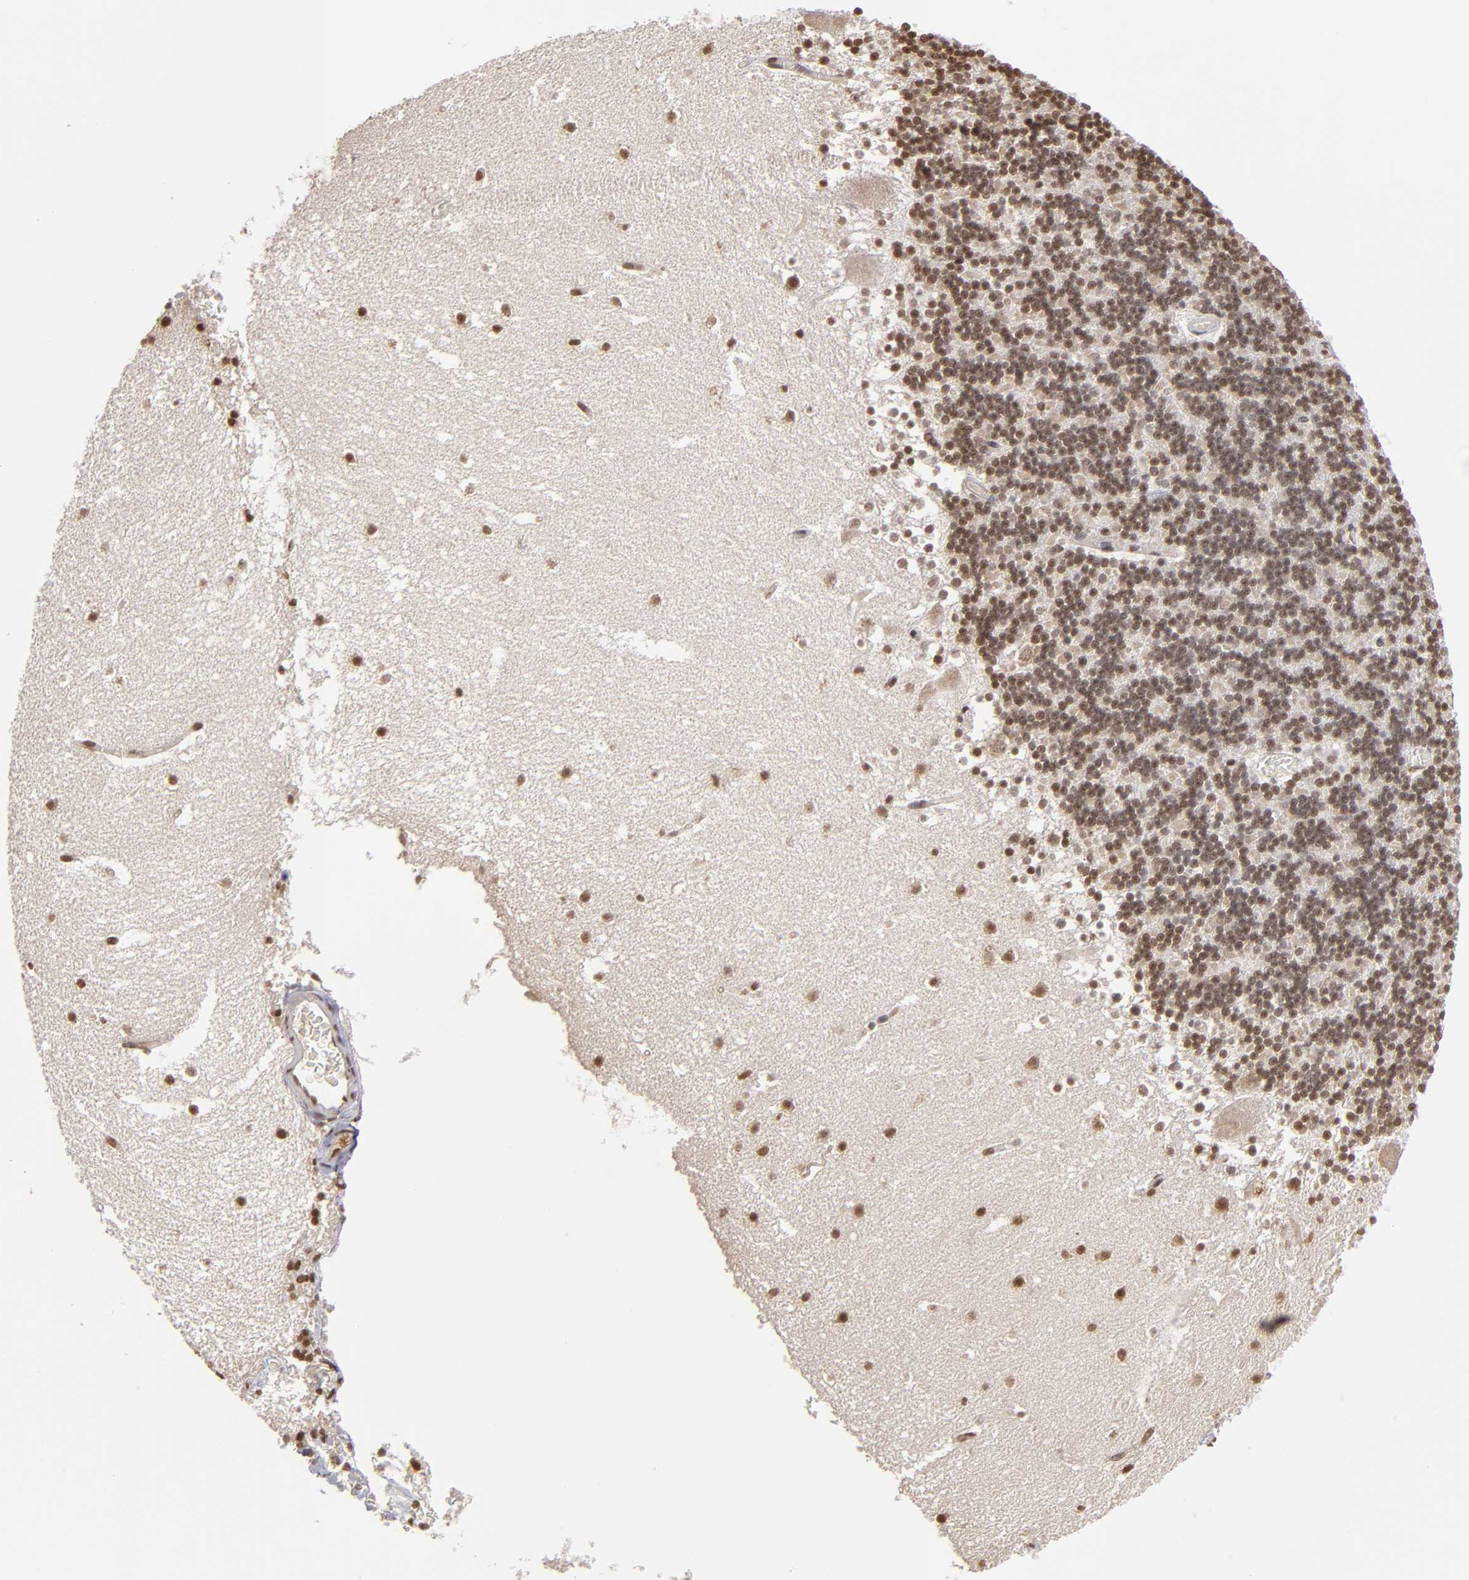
{"staining": {"intensity": "moderate", "quantity": ">75%", "location": "nuclear"}, "tissue": "cerebellum", "cell_type": "Cells in granular layer", "image_type": "normal", "snomed": [{"axis": "morphology", "description": "Normal tissue, NOS"}, {"axis": "topography", "description": "Cerebellum"}], "caption": "DAB (3,3'-diaminobenzidine) immunohistochemical staining of normal cerebellum demonstrates moderate nuclear protein expression in about >75% of cells in granular layer. (Stains: DAB in brown, nuclei in blue, Microscopy: brightfield microscopy at high magnification).", "gene": "ABL2", "patient": {"sex": "male", "age": 45}}